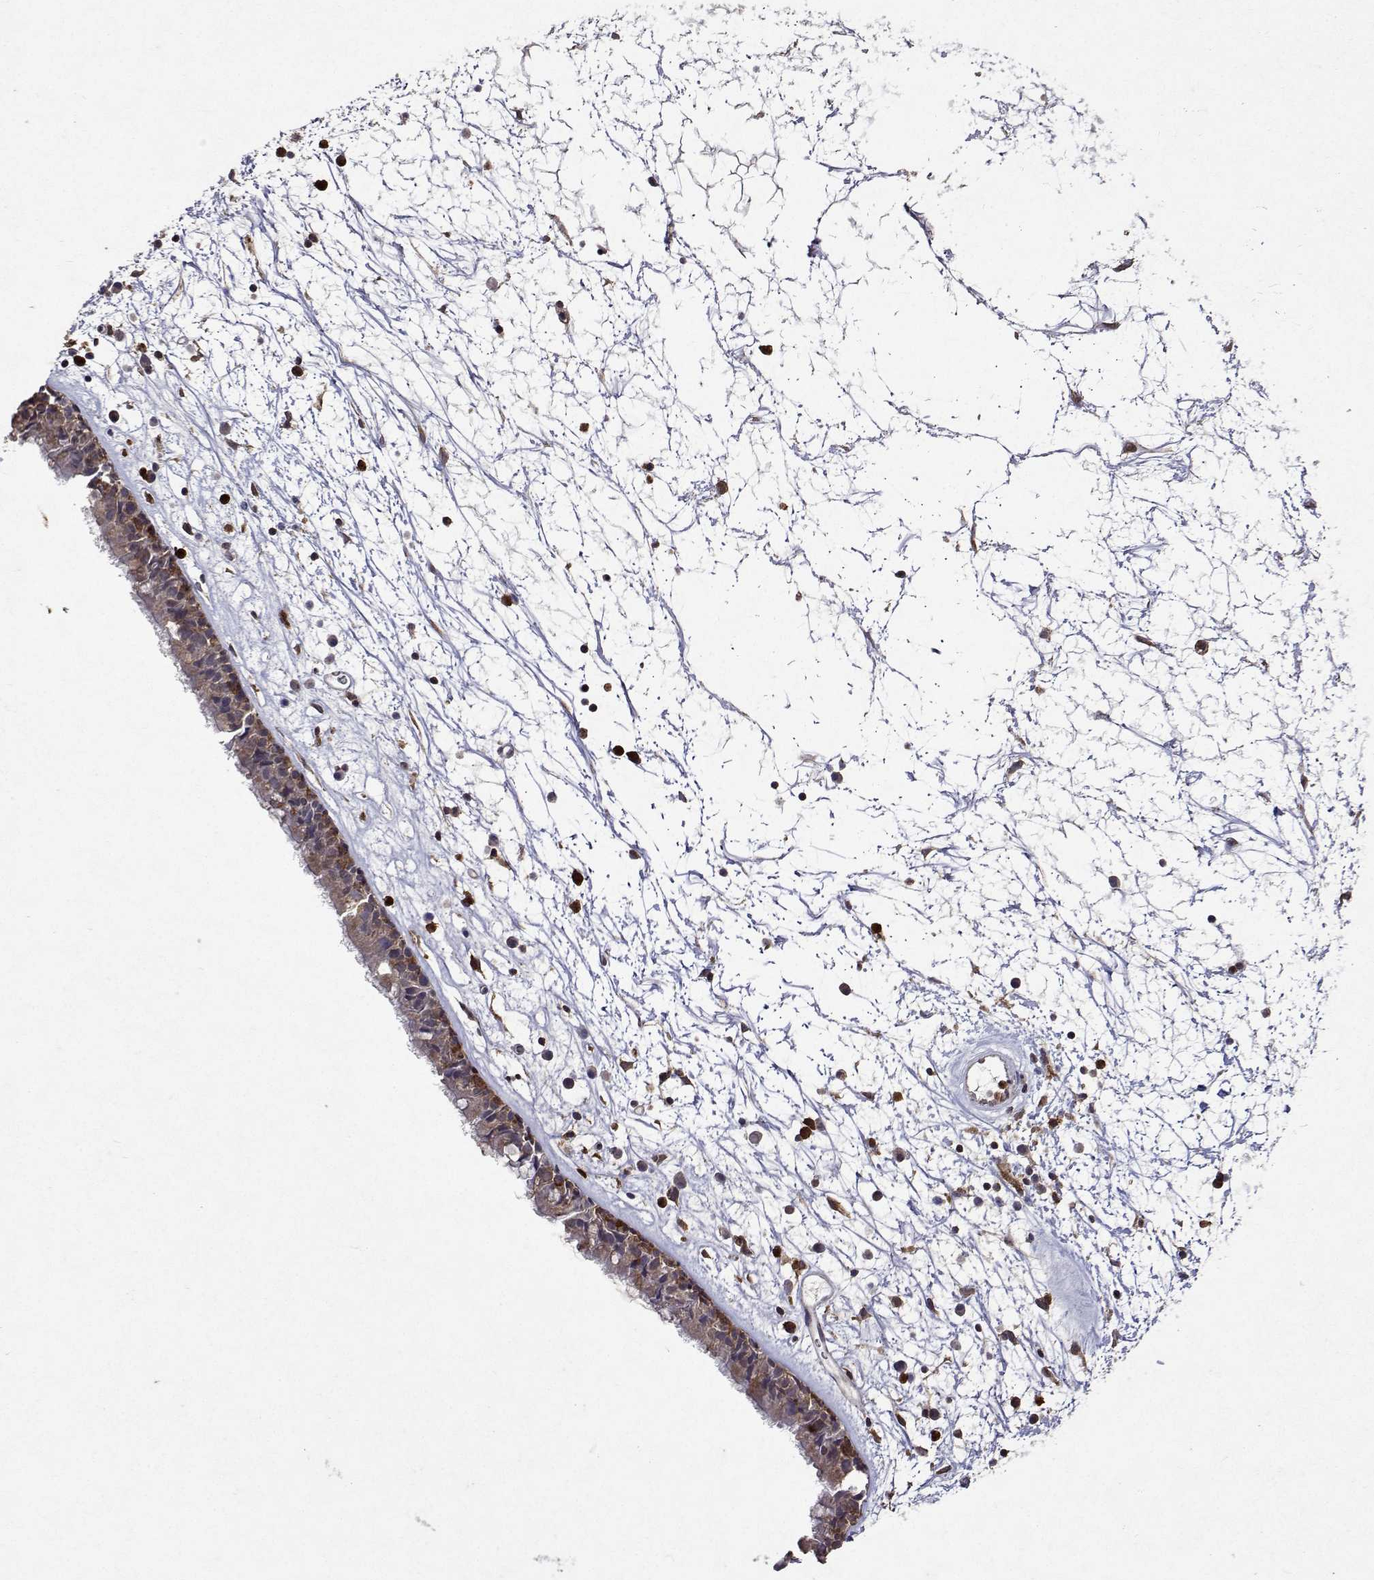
{"staining": {"intensity": "moderate", "quantity": "<25%", "location": "cytoplasmic/membranous"}, "tissue": "nasopharynx", "cell_type": "Respiratory epithelial cells", "image_type": "normal", "snomed": [{"axis": "morphology", "description": "Normal tissue, NOS"}, {"axis": "topography", "description": "Nasopharynx"}], "caption": "A high-resolution photomicrograph shows immunohistochemistry (IHC) staining of unremarkable nasopharynx, which reveals moderate cytoplasmic/membranous positivity in about <25% of respiratory epithelial cells. The staining is performed using DAB brown chromogen to label protein expression. The nuclei are counter-stained blue using hematoxylin.", "gene": "APAF1", "patient": {"sex": "male", "age": 24}}